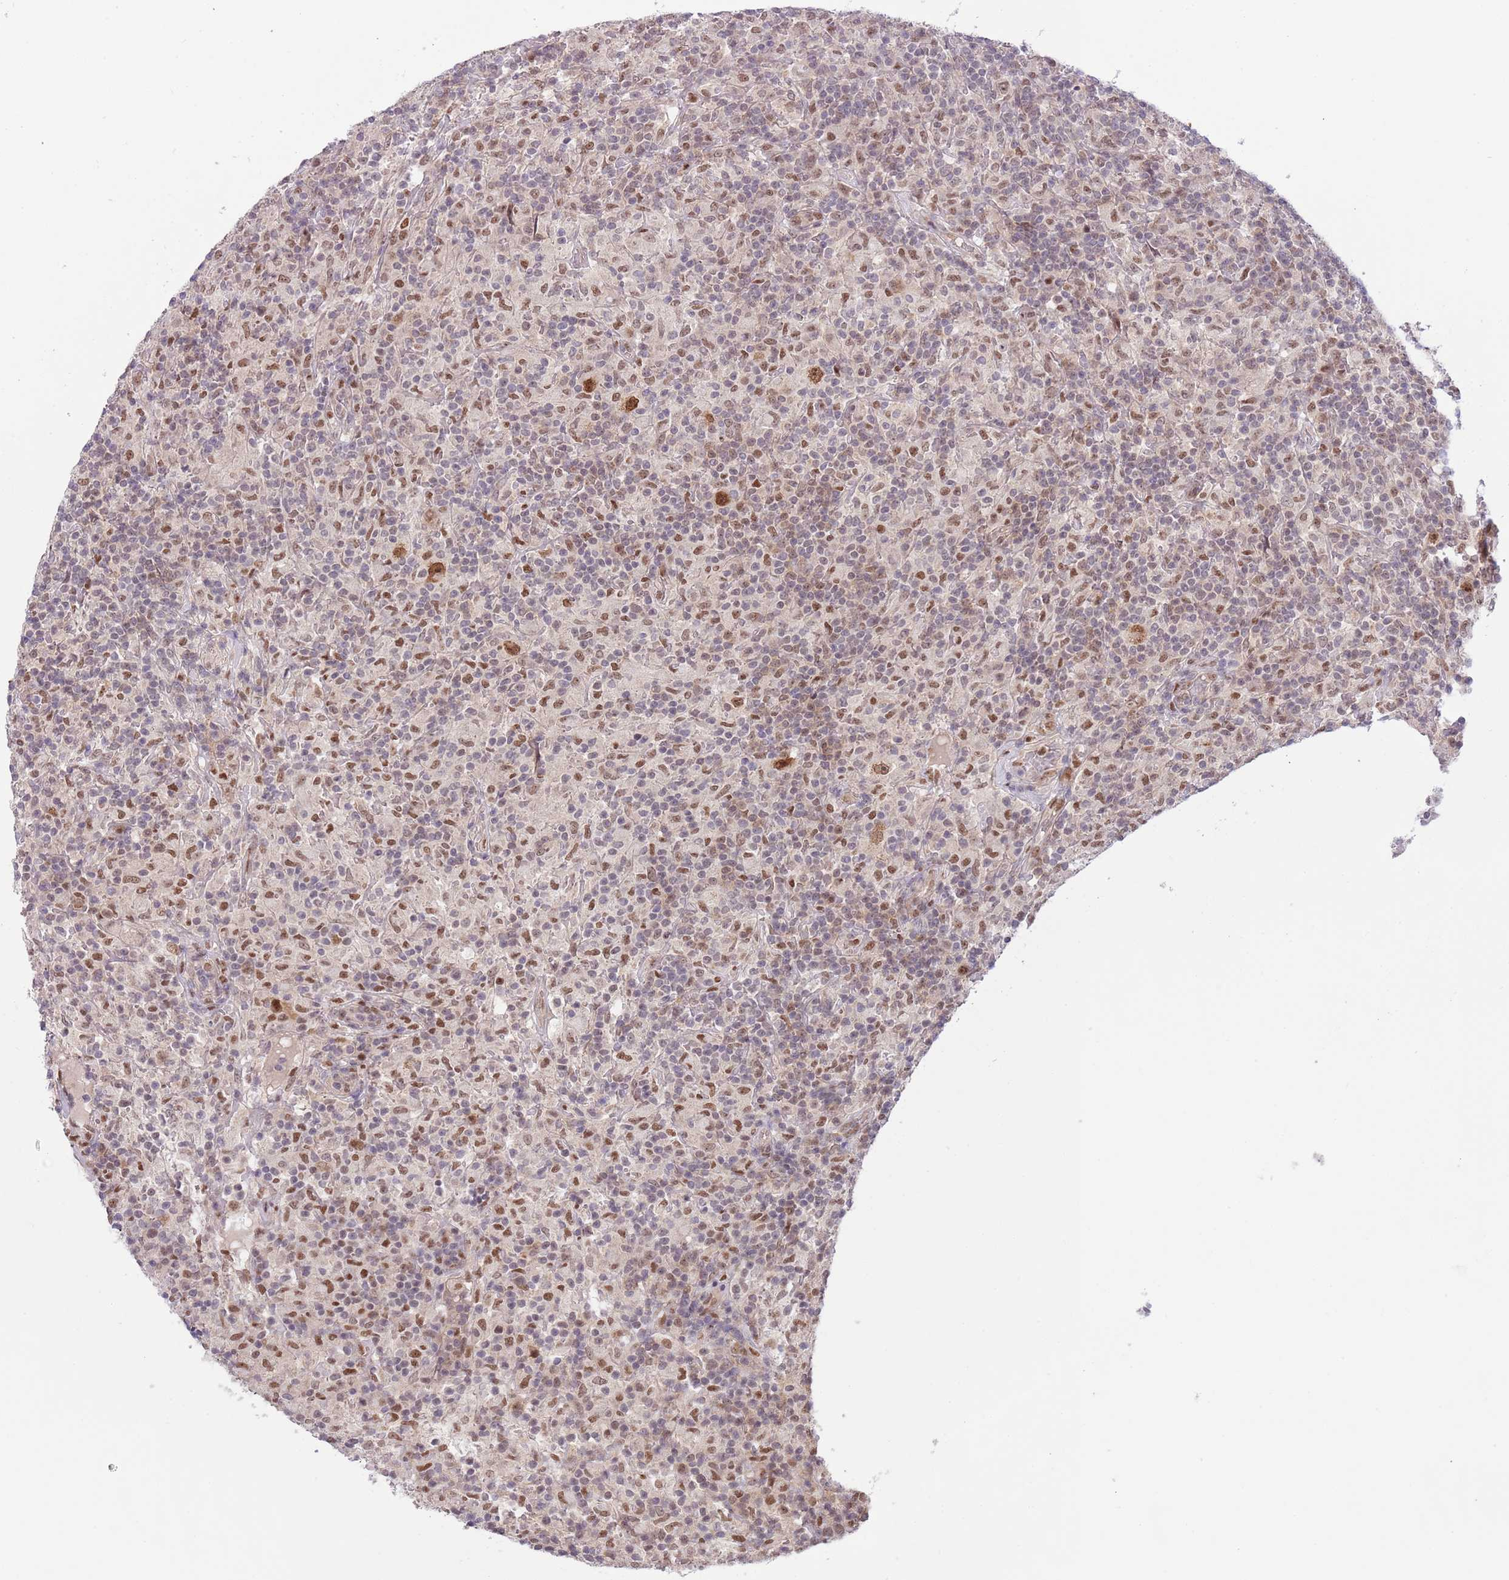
{"staining": {"intensity": "moderate", "quantity": ">75%", "location": "nuclear"}, "tissue": "lymphoma", "cell_type": "Tumor cells", "image_type": "cancer", "snomed": [{"axis": "morphology", "description": "Hodgkin's disease, NOS"}, {"axis": "topography", "description": "Lymph node"}], "caption": "Tumor cells show medium levels of moderate nuclear expression in approximately >75% of cells in Hodgkin's disease.", "gene": "CHD1", "patient": {"sex": "male", "age": 70}}